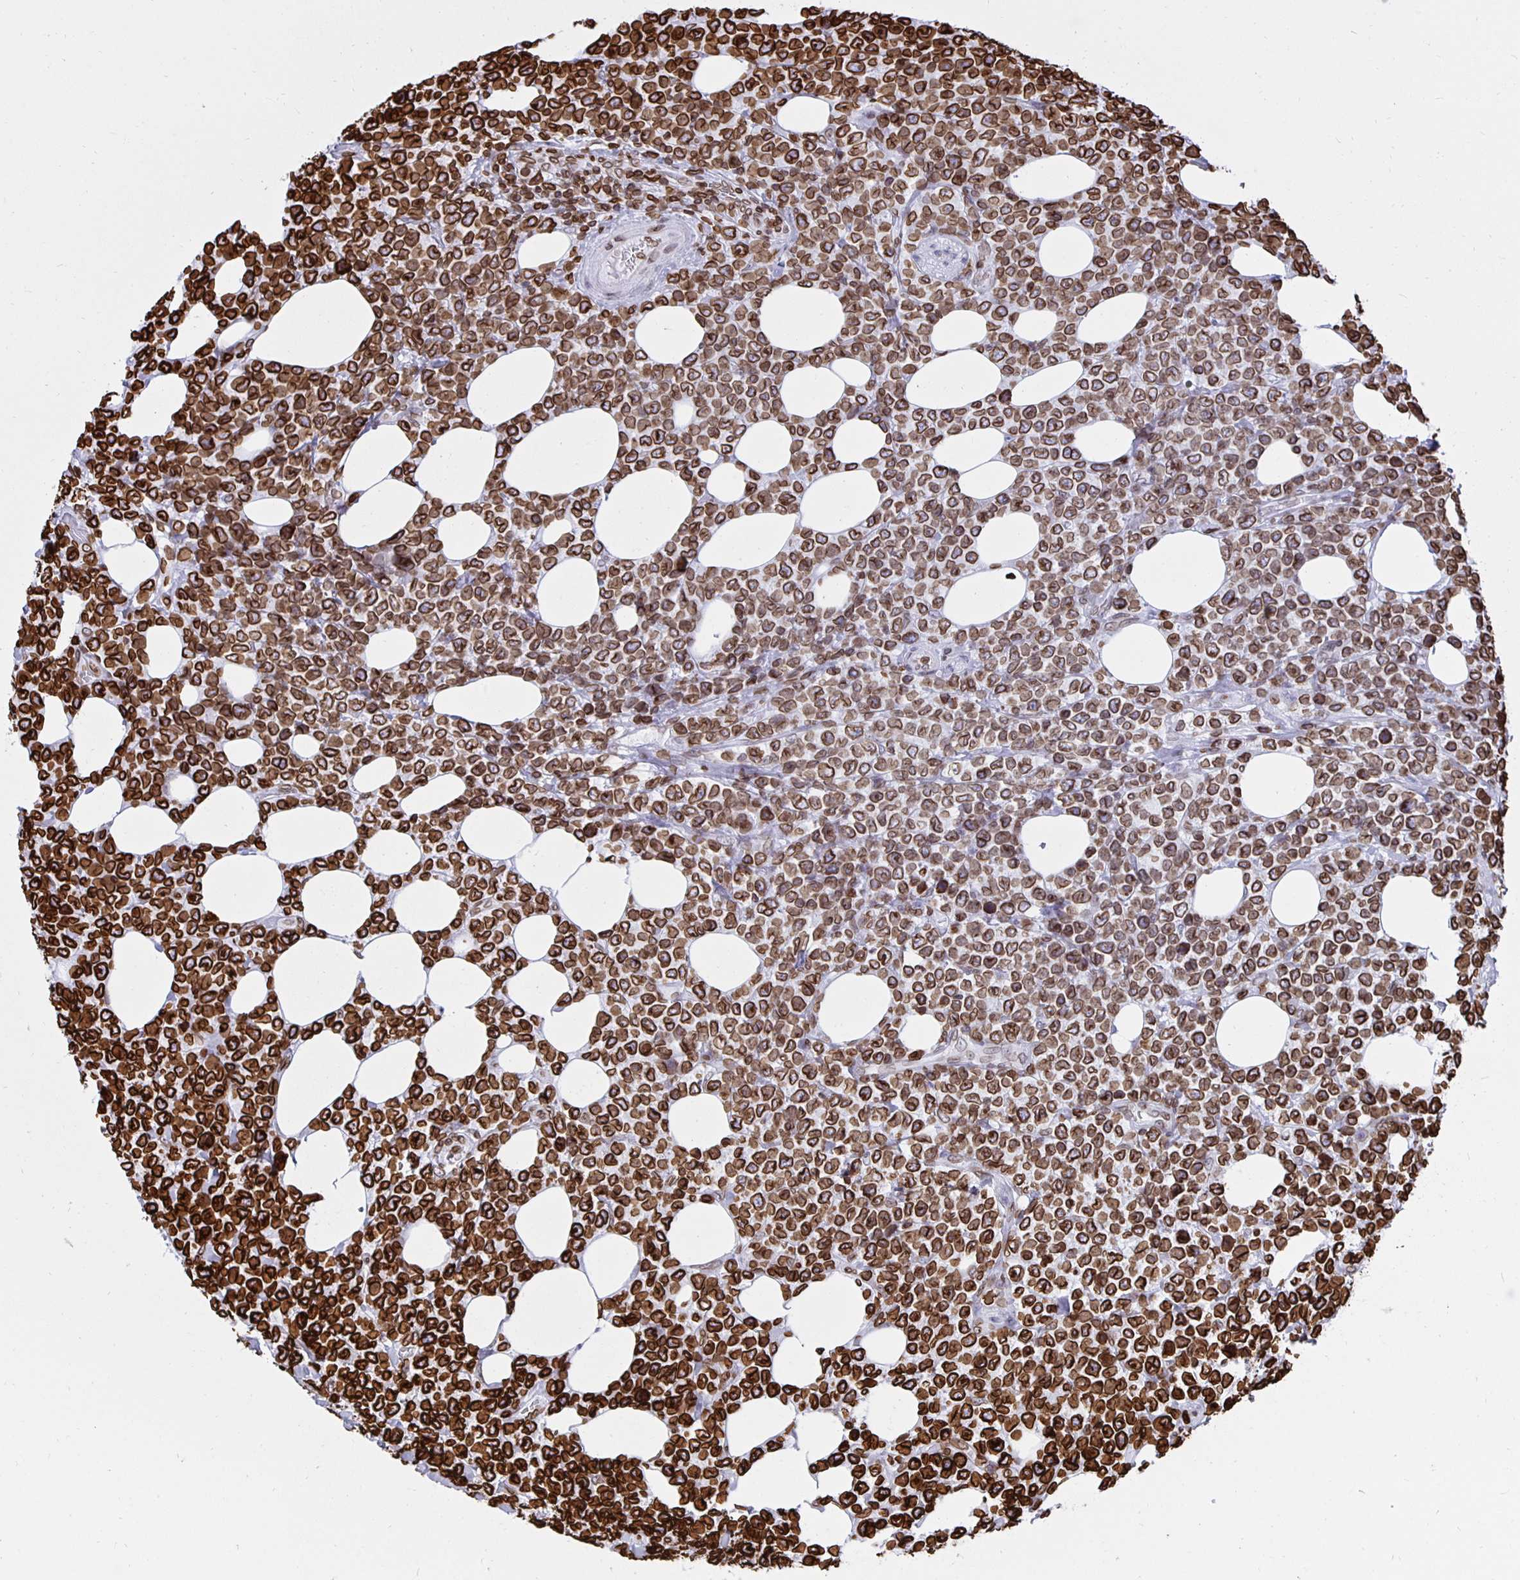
{"staining": {"intensity": "strong", "quantity": ">75%", "location": "cytoplasmic/membranous,nuclear"}, "tissue": "lymphoma", "cell_type": "Tumor cells", "image_type": "cancer", "snomed": [{"axis": "morphology", "description": "Malignant lymphoma, non-Hodgkin's type, High grade"}, {"axis": "topography", "description": "Soft tissue"}], "caption": "Immunohistochemical staining of human malignant lymphoma, non-Hodgkin's type (high-grade) reveals high levels of strong cytoplasmic/membranous and nuclear protein staining in approximately >75% of tumor cells.", "gene": "LMNB1", "patient": {"sex": "female", "age": 56}}